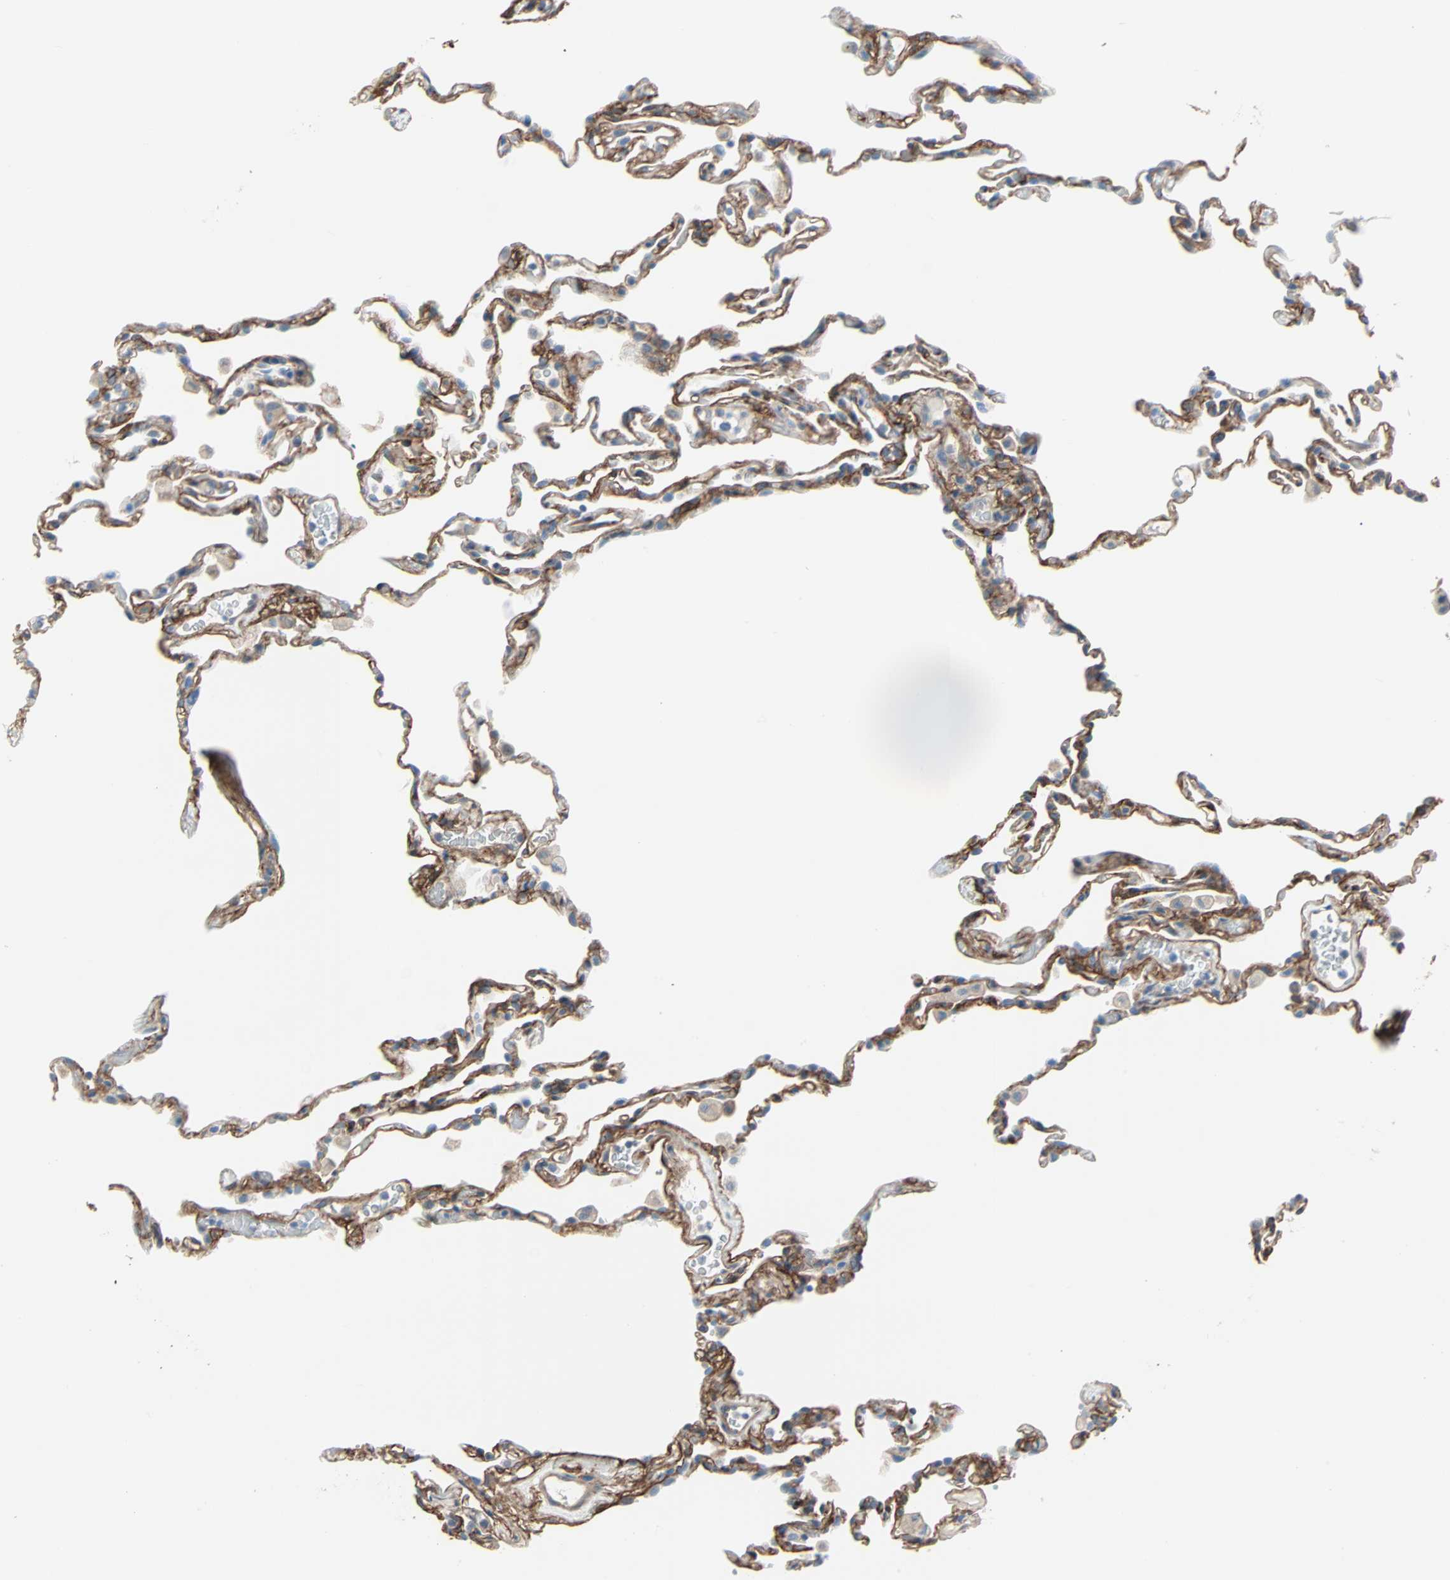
{"staining": {"intensity": "strong", "quantity": ">75%", "location": "cytoplasmic/membranous"}, "tissue": "lung", "cell_type": "Alveolar cells", "image_type": "normal", "snomed": [{"axis": "morphology", "description": "Normal tissue, NOS"}, {"axis": "topography", "description": "Lung"}], "caption": "High-magnification brightfield microscopy of normal lung stained with DAB (3,3'-diaminobenzidine) (brown) and counterstained with hematoxylin (blue). alveolar cells exhibit strong cytoplasmic/membranous expression is seen in about>75% of cells.", "gene": "EPB41L2", "patient": {"sex": "male", "age": 59}}